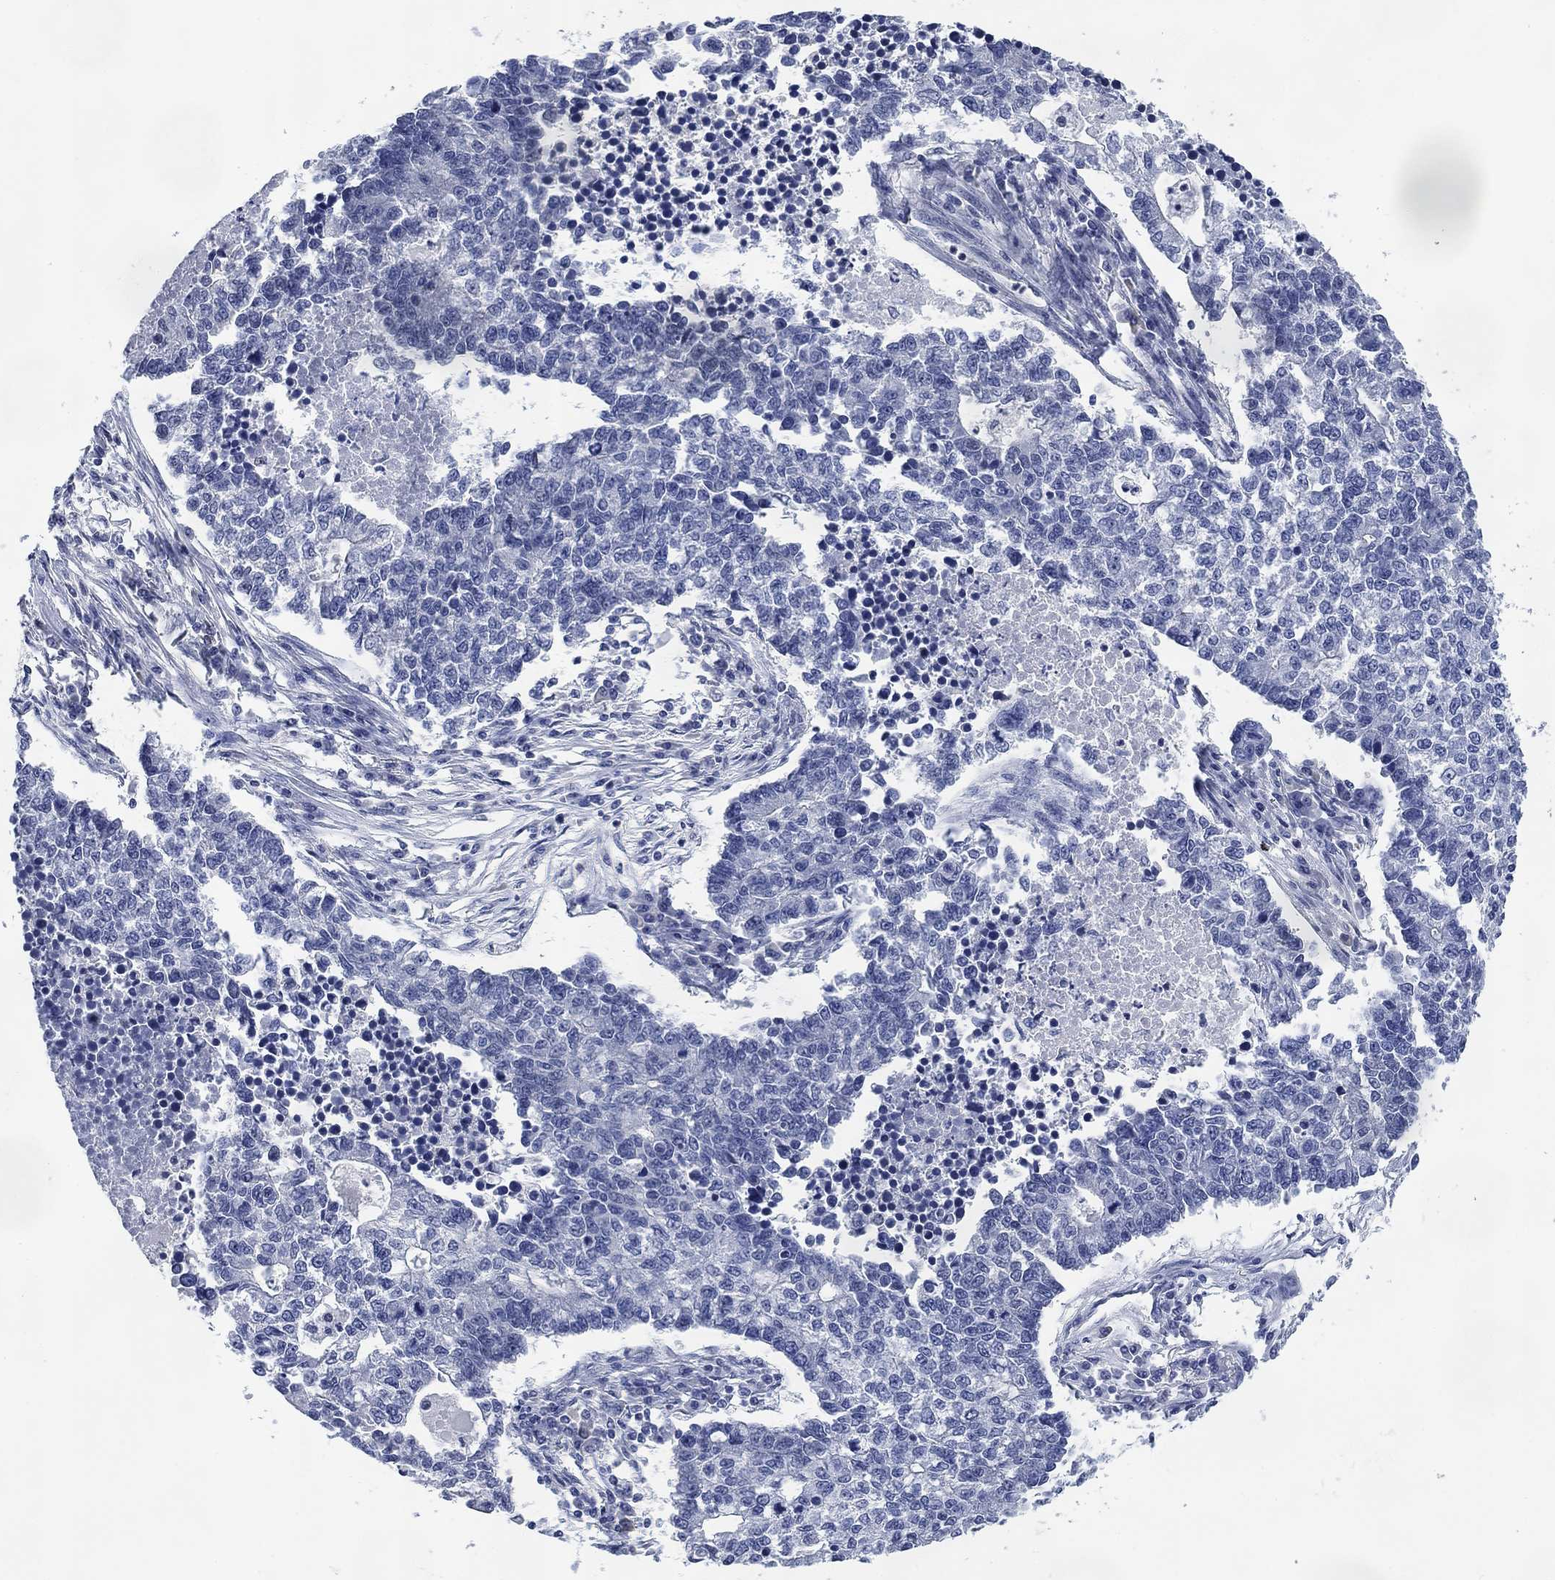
{"staining": {"intensity": "negative", "quantity": "none", "location": "none"}, "tissue": "lung cancer", "cell_type": "Tumor cells", "image_type": "cancer", "snomed": [{"axis": "morphology", "description": "Adenocarcinoma, NOS"}, {"axis": "topography", "description": "Lung"}], "caption": "This photomicrograph is of lung cancer (adenocarcinoma) stained with immunohistochemistry to label a protein in brown with the nuclei are counter-stained blue. There is no positivity in tumor cells.", "gene": "DAZL", "patient": {"sex": "male", "age": 57}}